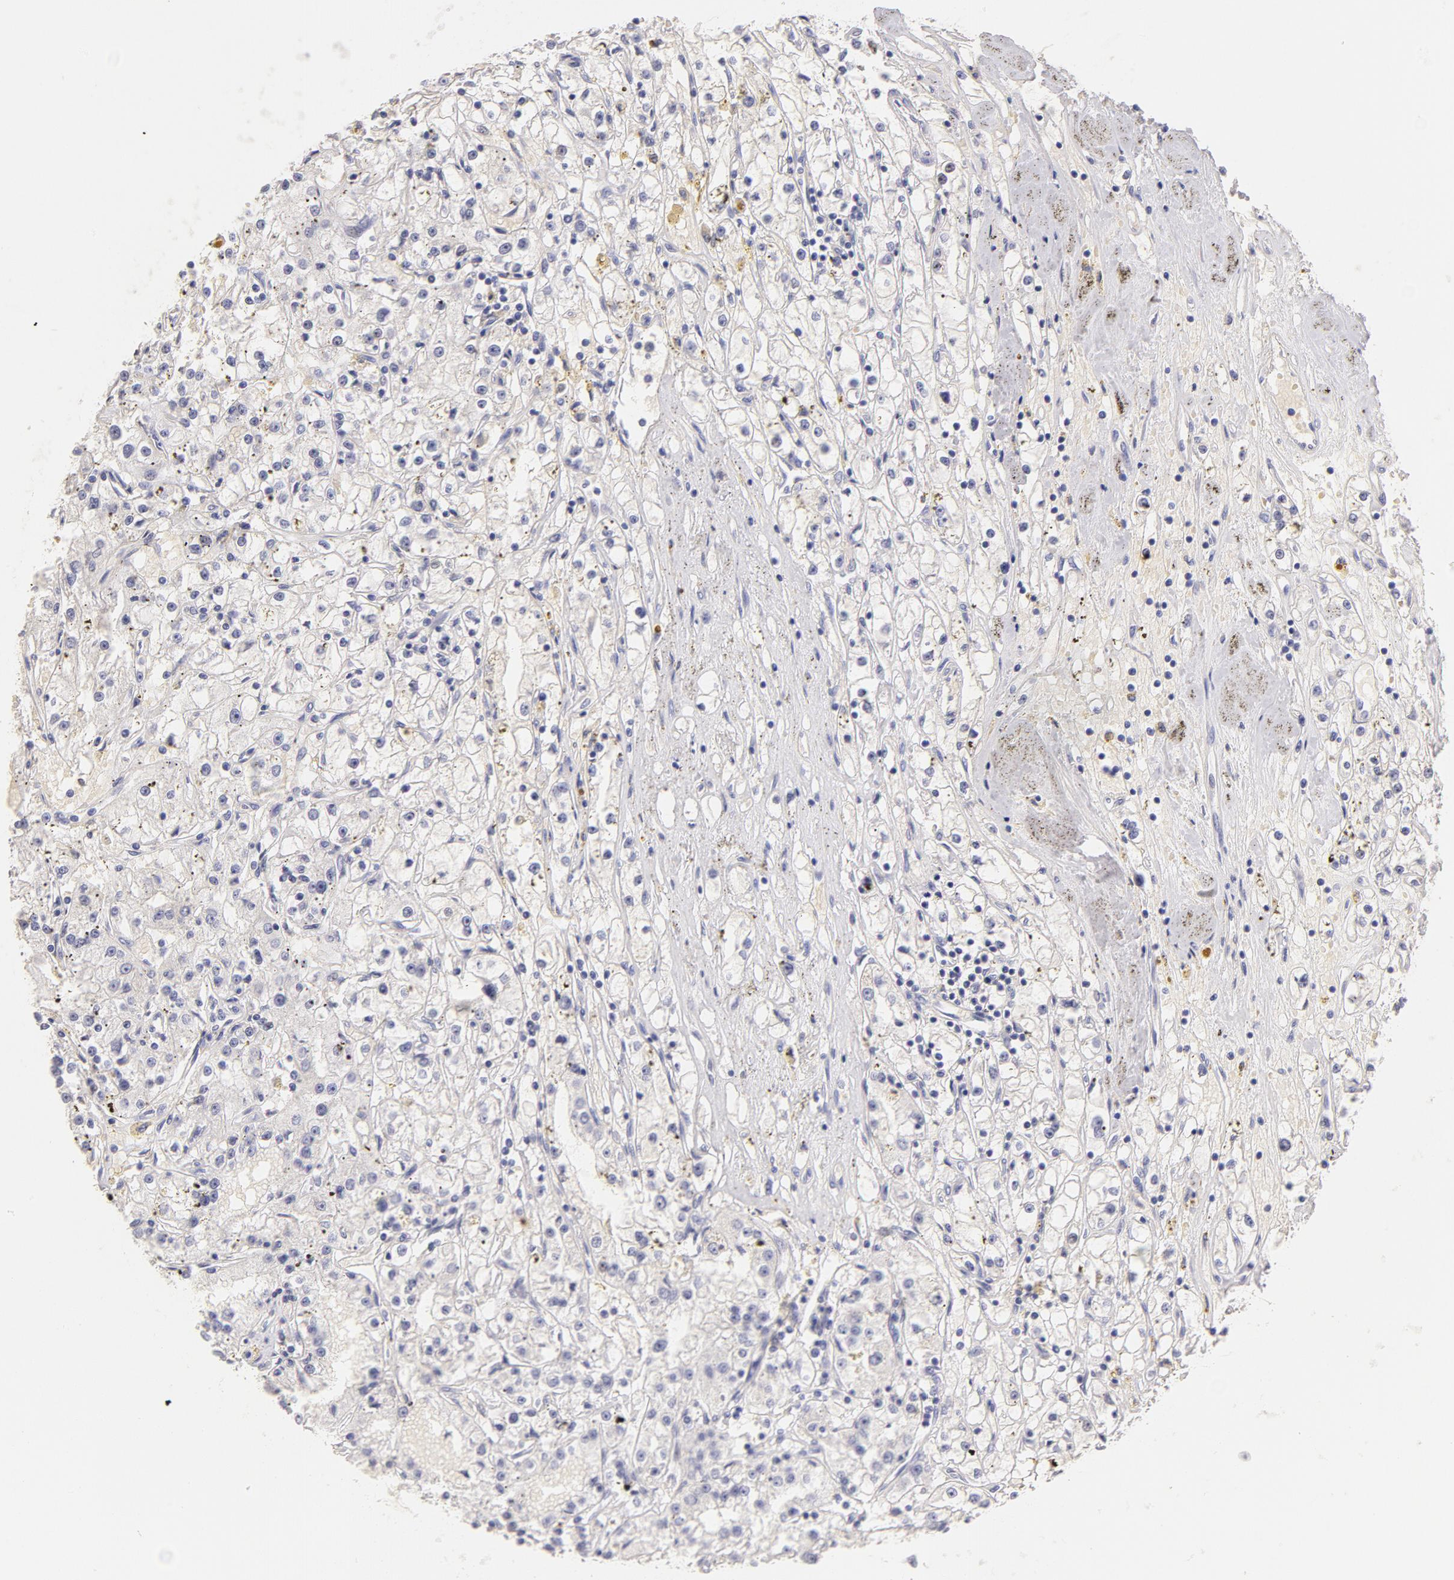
{"staining": {"intensity": "negative", "quantity": "none", "location": "none"}, "tissue": "renal cancer", "cell_type": "Tumor cells", "image_type": "cancer", "snomed": [{"axis": "morphology", "description": "Adenocarcinoma, NOS"}, {"axis": "topography", "description": "Kidney"}], "caption": "There is no significant staining in tumor cells of renal cancer (adenocarcinoma).", "gene": "CD44", "patient": {"sex": "male", "age": 56}}